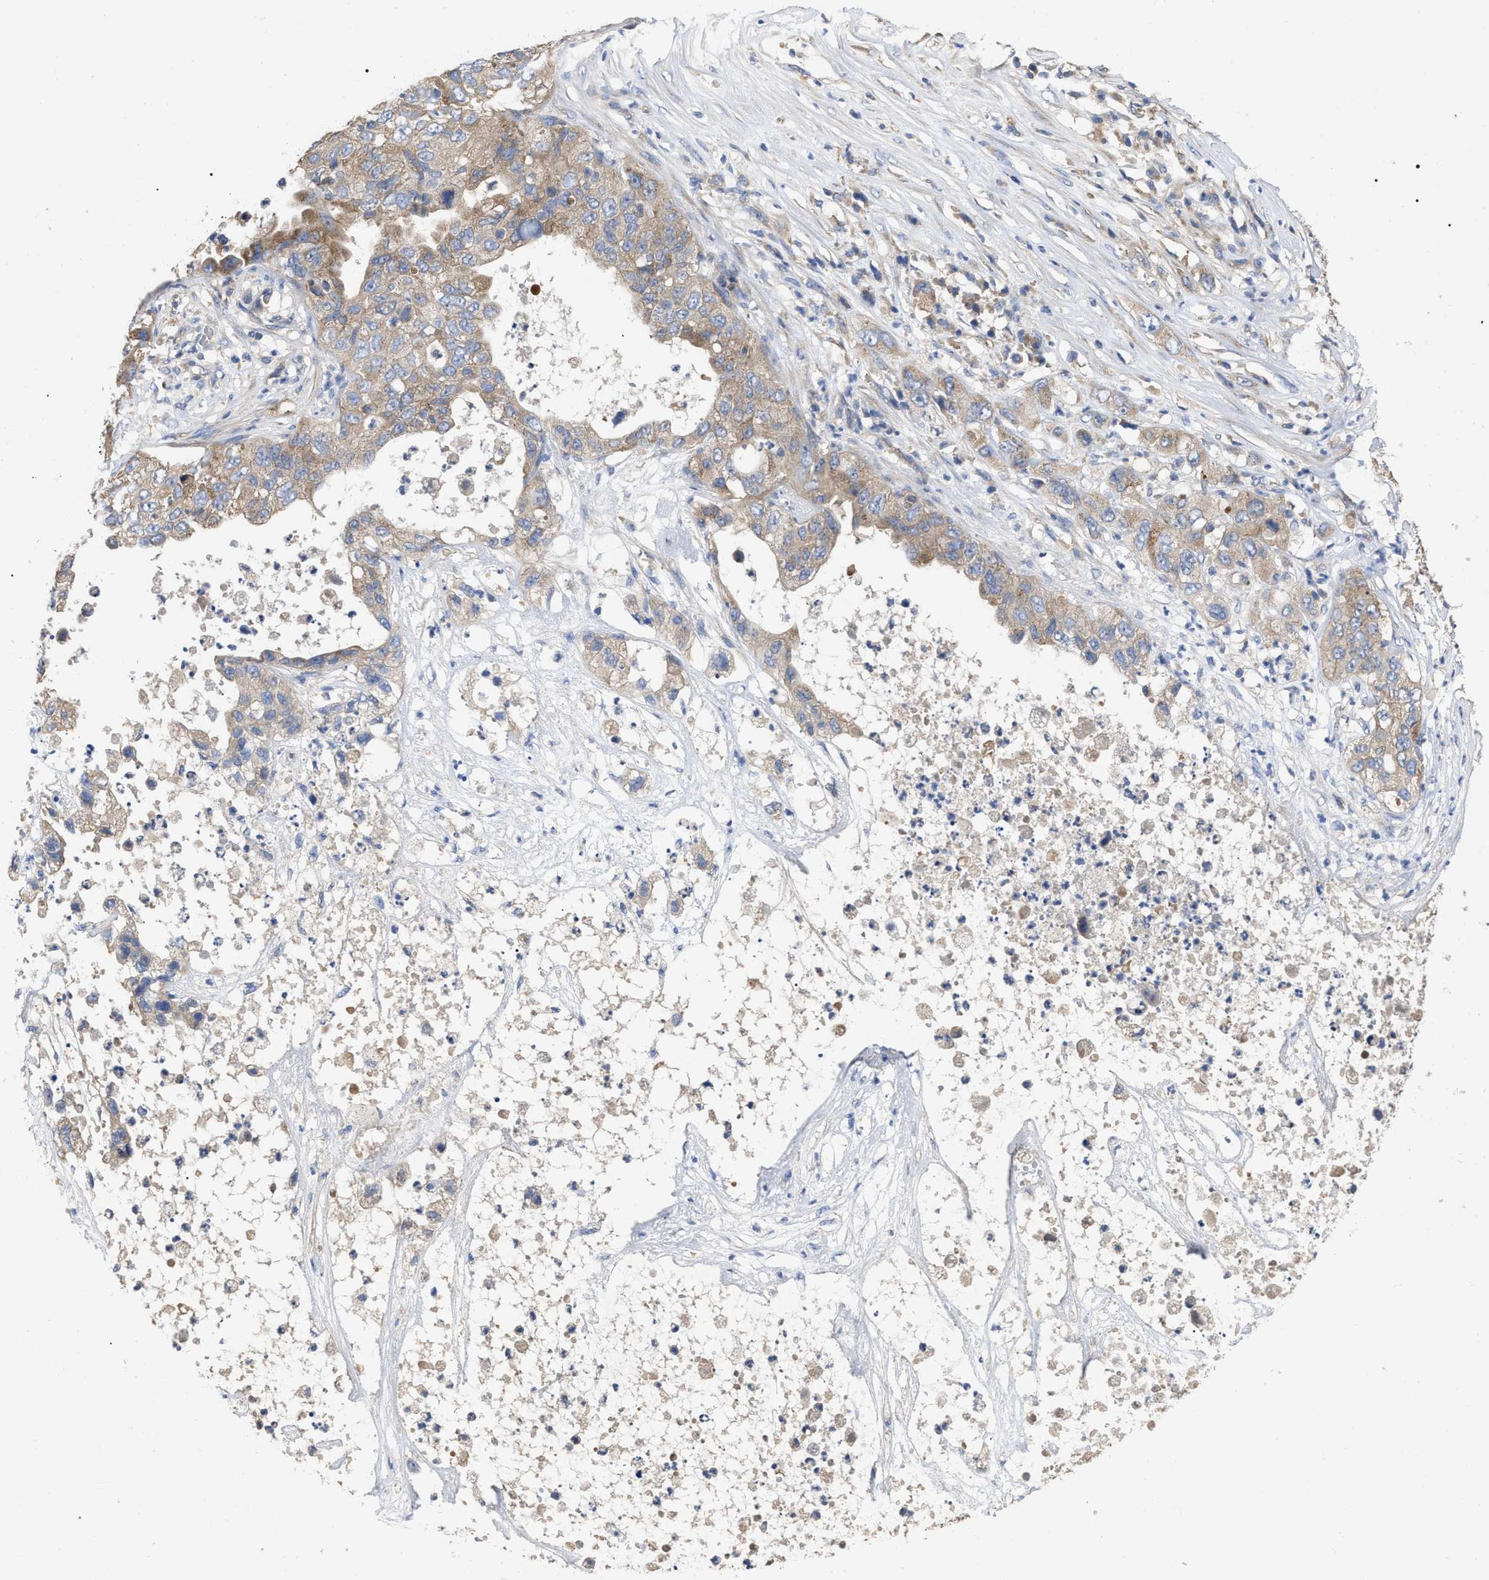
{"staining": {"intensity": "weak", "quantity": ">75%", "location": "cytoplasmic/membranous"}, "tissue": "pancreatic cancer", "cell_type": "Tumor cells", "image_type": "cancer", "snomed": [{"axis": "morphology", "description": "Adenocarcinoma, NOS"}, {"axis": "topography", "description": "Pancreas"}], "caption": "DAB (3,3'-diaminobenzidine) immunohistochemical staining of pancreatic adenocarcinoma reveals weak cytoplasmic/membranous protein expression in about >75% of tumor cells.", "gene": "RAP1GDS1", "patient": {"sex": "female", "age": 78}}